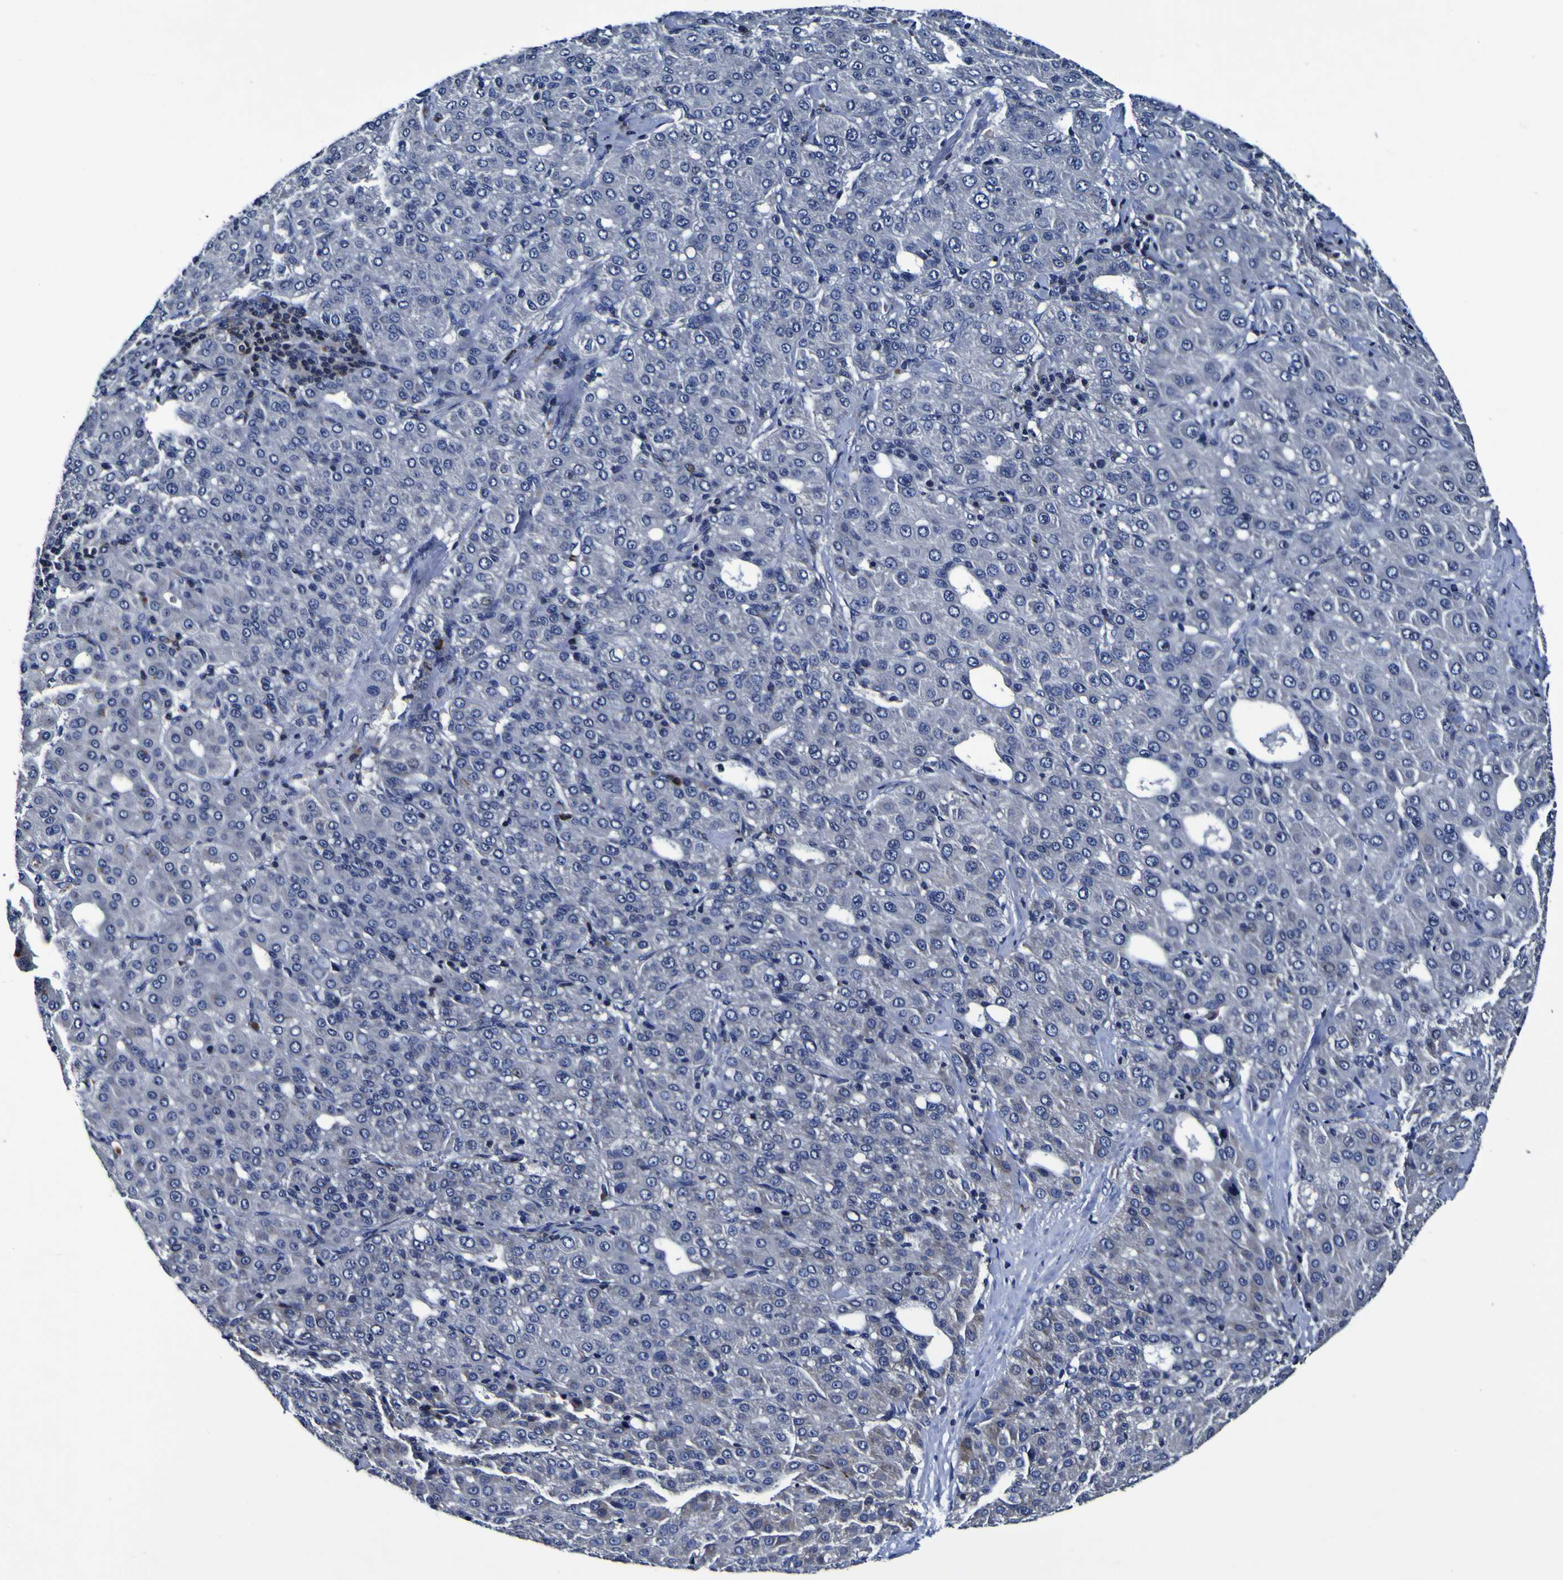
{"staining": {"intensity": "moderate", "quantity": "<25%", "location": "cytoplasmic/membranous"}, "tissue": "liver cancer", "cell_type": "Tumor cells", "image_type": "cancer", "snomed": [{"axis": "morphology", "description": "Carcinoma, Hepatocellular, NOS"}, {"axis": "topography", "description": "Liver"}], "caption": "This micrograph demonstrates IHC staining of liver hepatocellular carcinoma, with low moderate cytoplasmic/membranous expression in approximately <25% of tumor cells.", "gene": "SORCS1", "patient": {"sex": "male", "age": 65}}